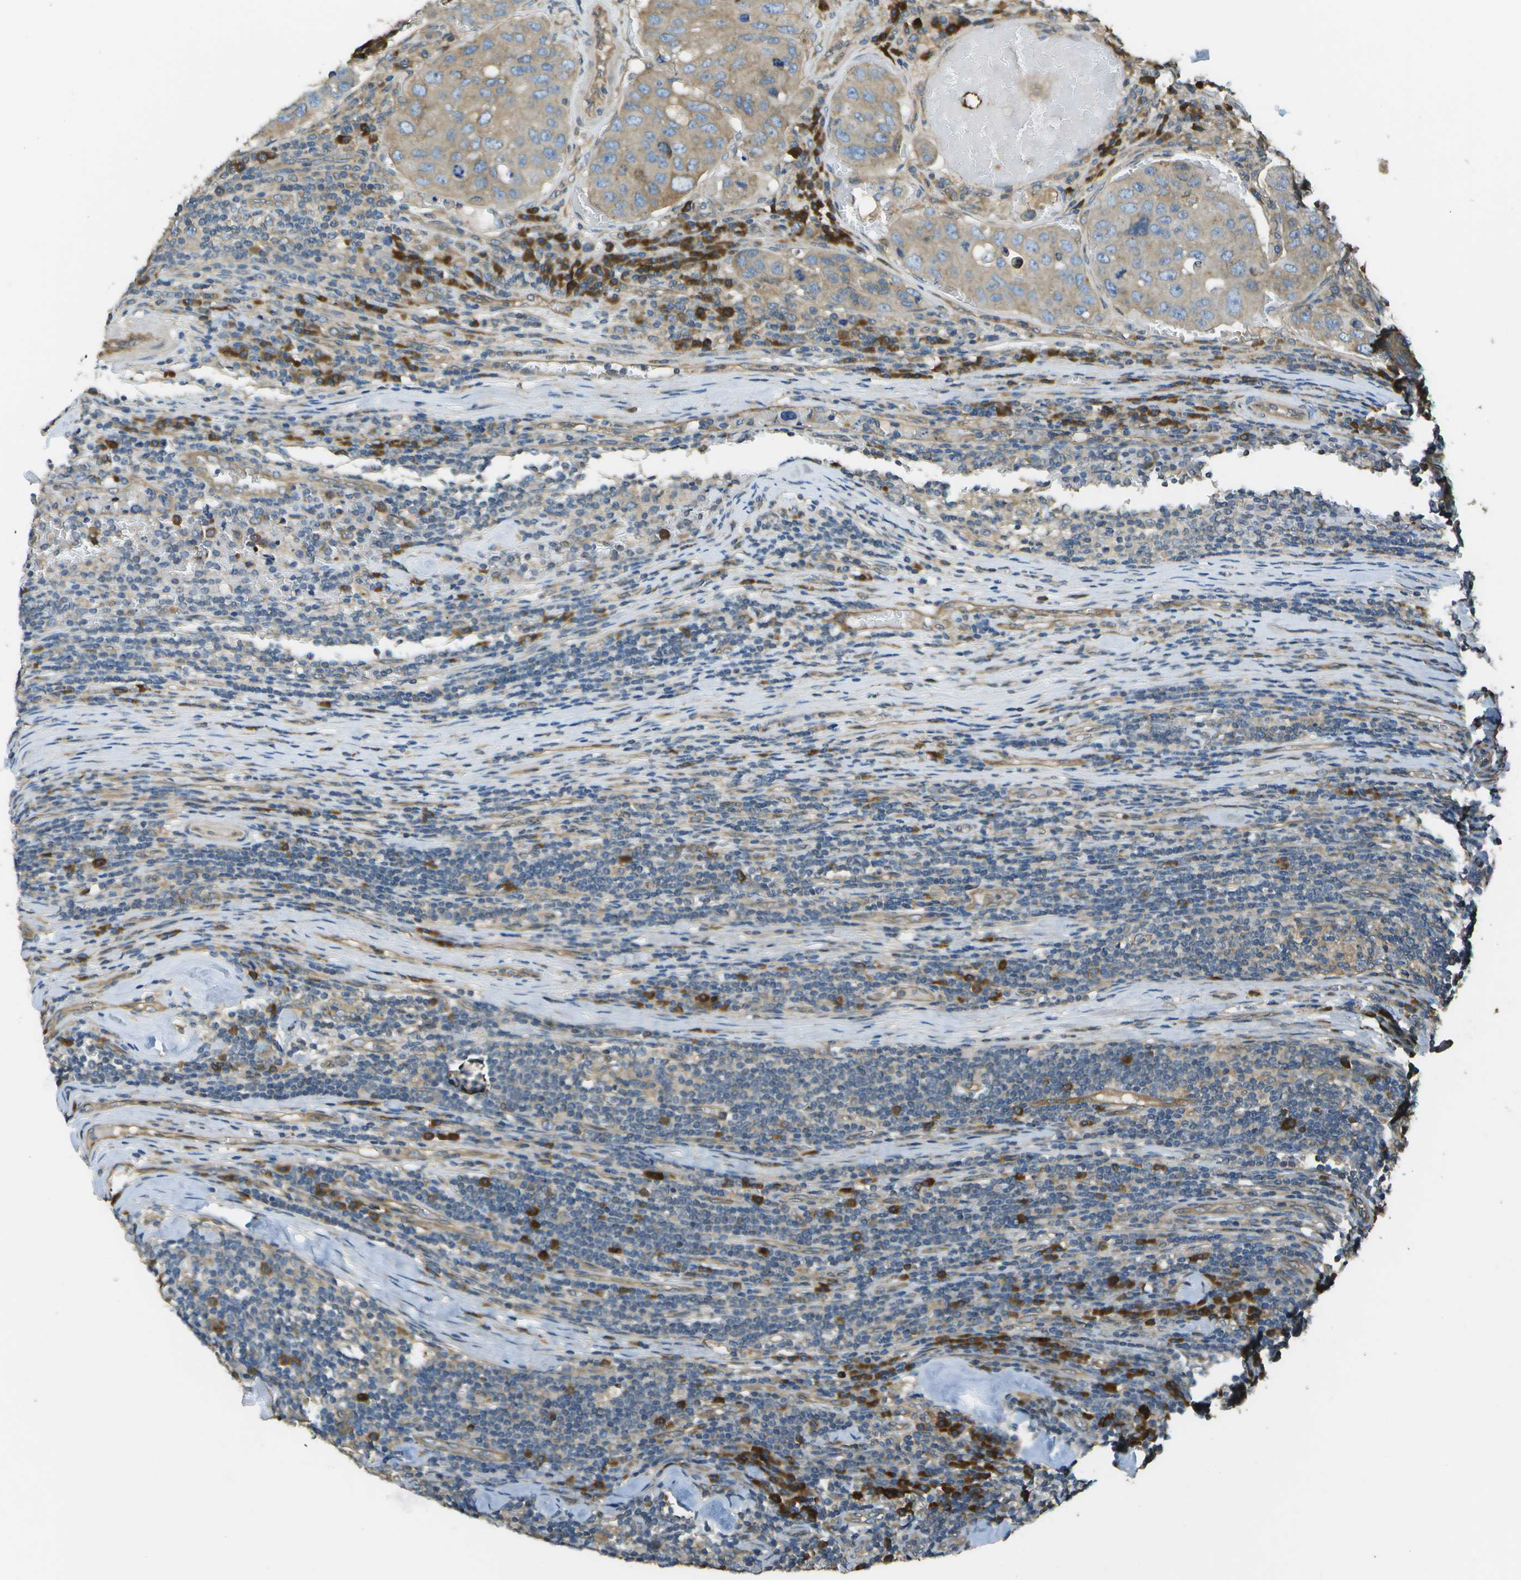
{"staining": {"intensity": "weak", "quantity": "<25%", "location": "cytoplasmic/membranous"}, "tissue": "urothelial cancer", "cell_type": "Tumor cells", "image_type": "cancer", "snomed": [{"axis": "morphology", "description": "Urothelial carcinoma, High grade"}, {"axis": "topography", "description": "Lymph node"}, {"axis": "topography", "description": "Urinary bladder"}], "caption": "DAB (3,3'-diaminobenzidine) immunohistochemical staining of urothelial cancer reveals no significant staining in tumor cells.", "gene": "DNAJB11", "patient": {"sex": "male", "age": 51}}